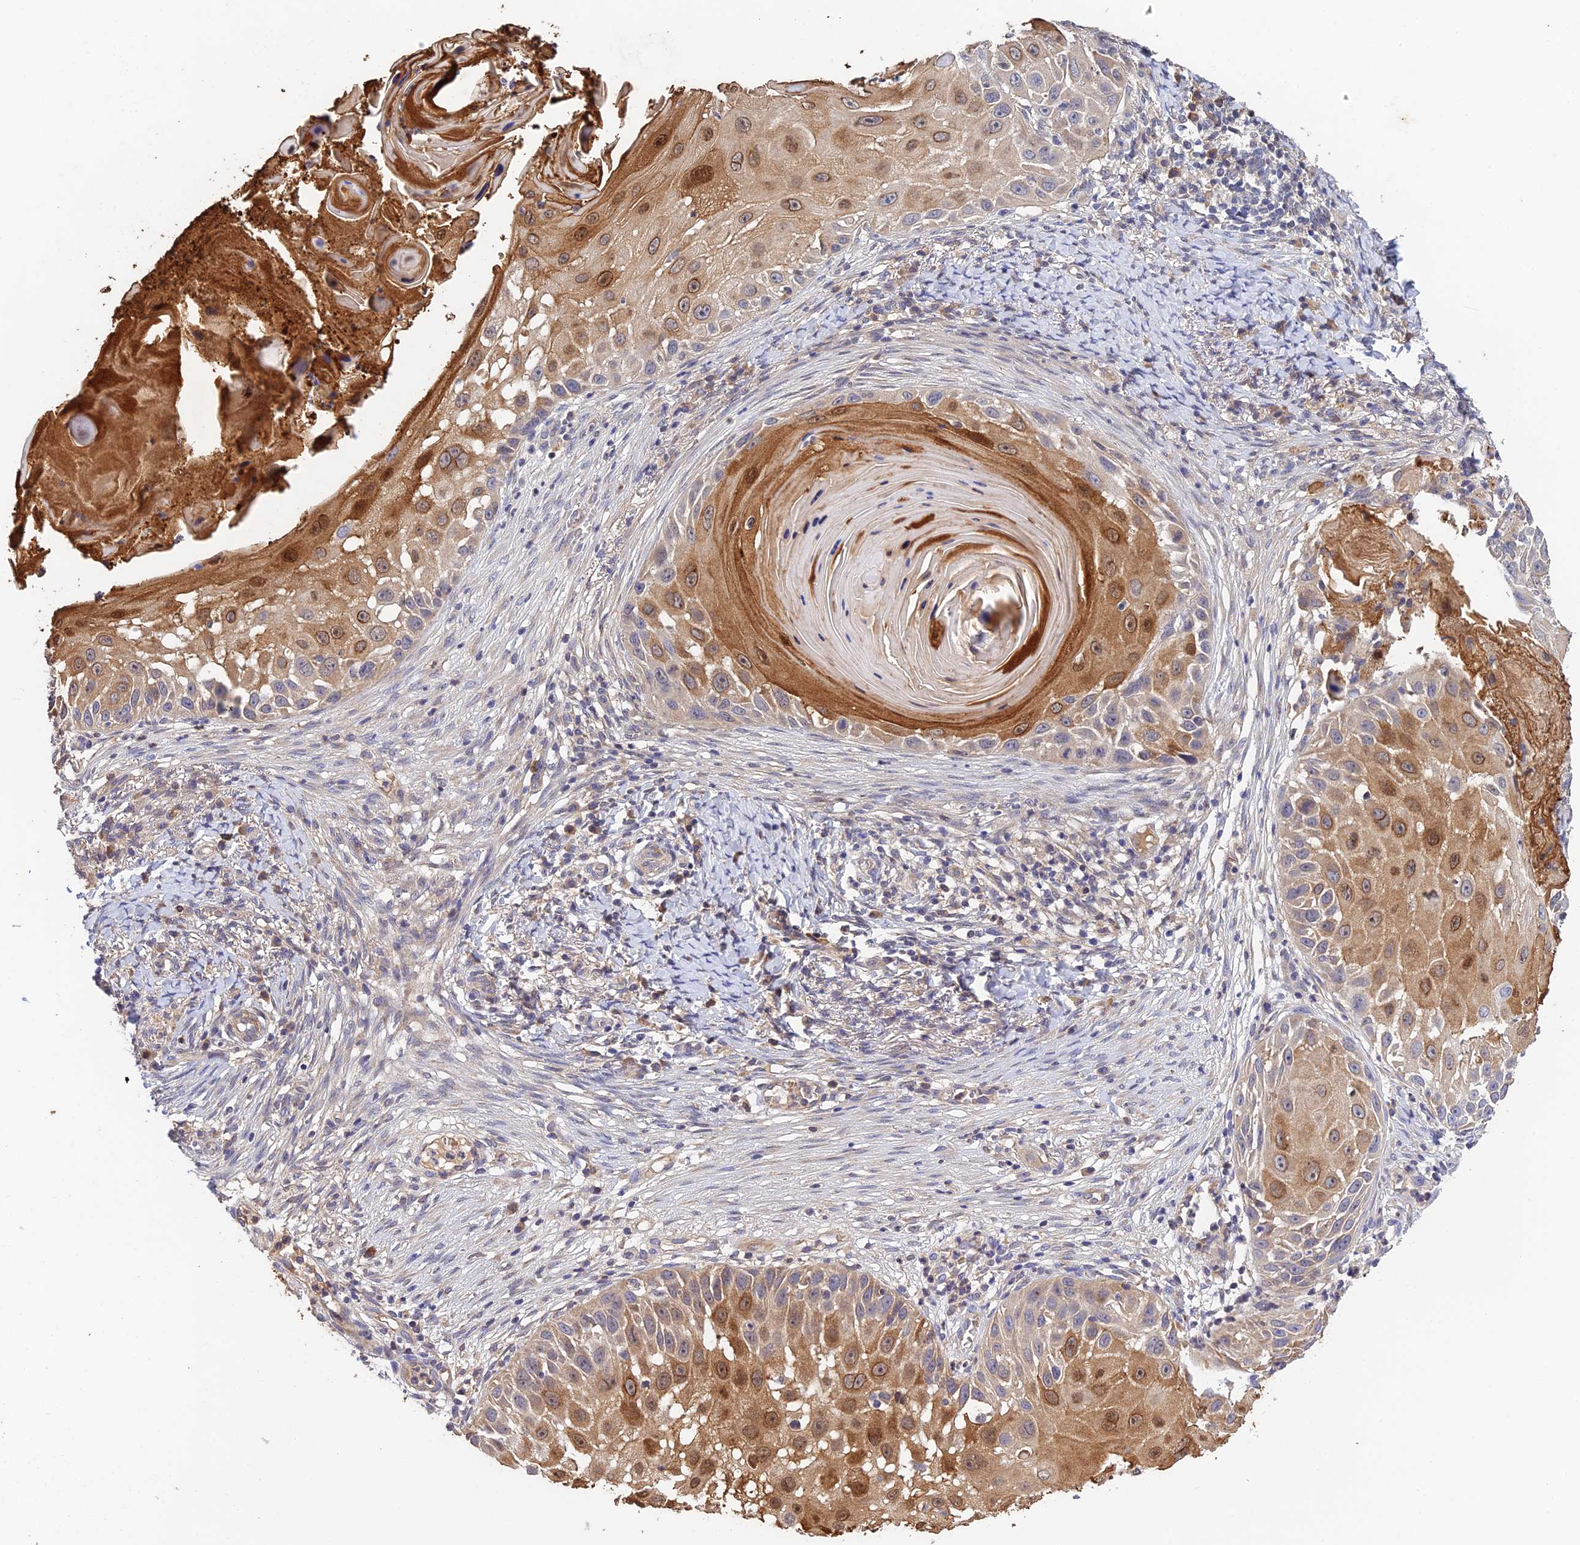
{"staining": {"intensity": "moderate", "quantity": ">75%", "location": "cytoplasmic/membranous,nuclear"}, "tissue": "skin cancer", "cell_type": "Tumor cells", "image_type": "cancer", "snomed": [{"axis": "morphology", "description": "Squamous cell carcinoma, NOS"}, {"axis": "topography", "description": "Skin"}], "caption": "This is a histology image of IHC staining of skin cancer (squamous cell carcinoma), which shows moderate expression in the cytoplasmic/membranous and nuclear of tumor cells.", "gene": "CWH43", "patient": {"sex": "female", "age": 44}}